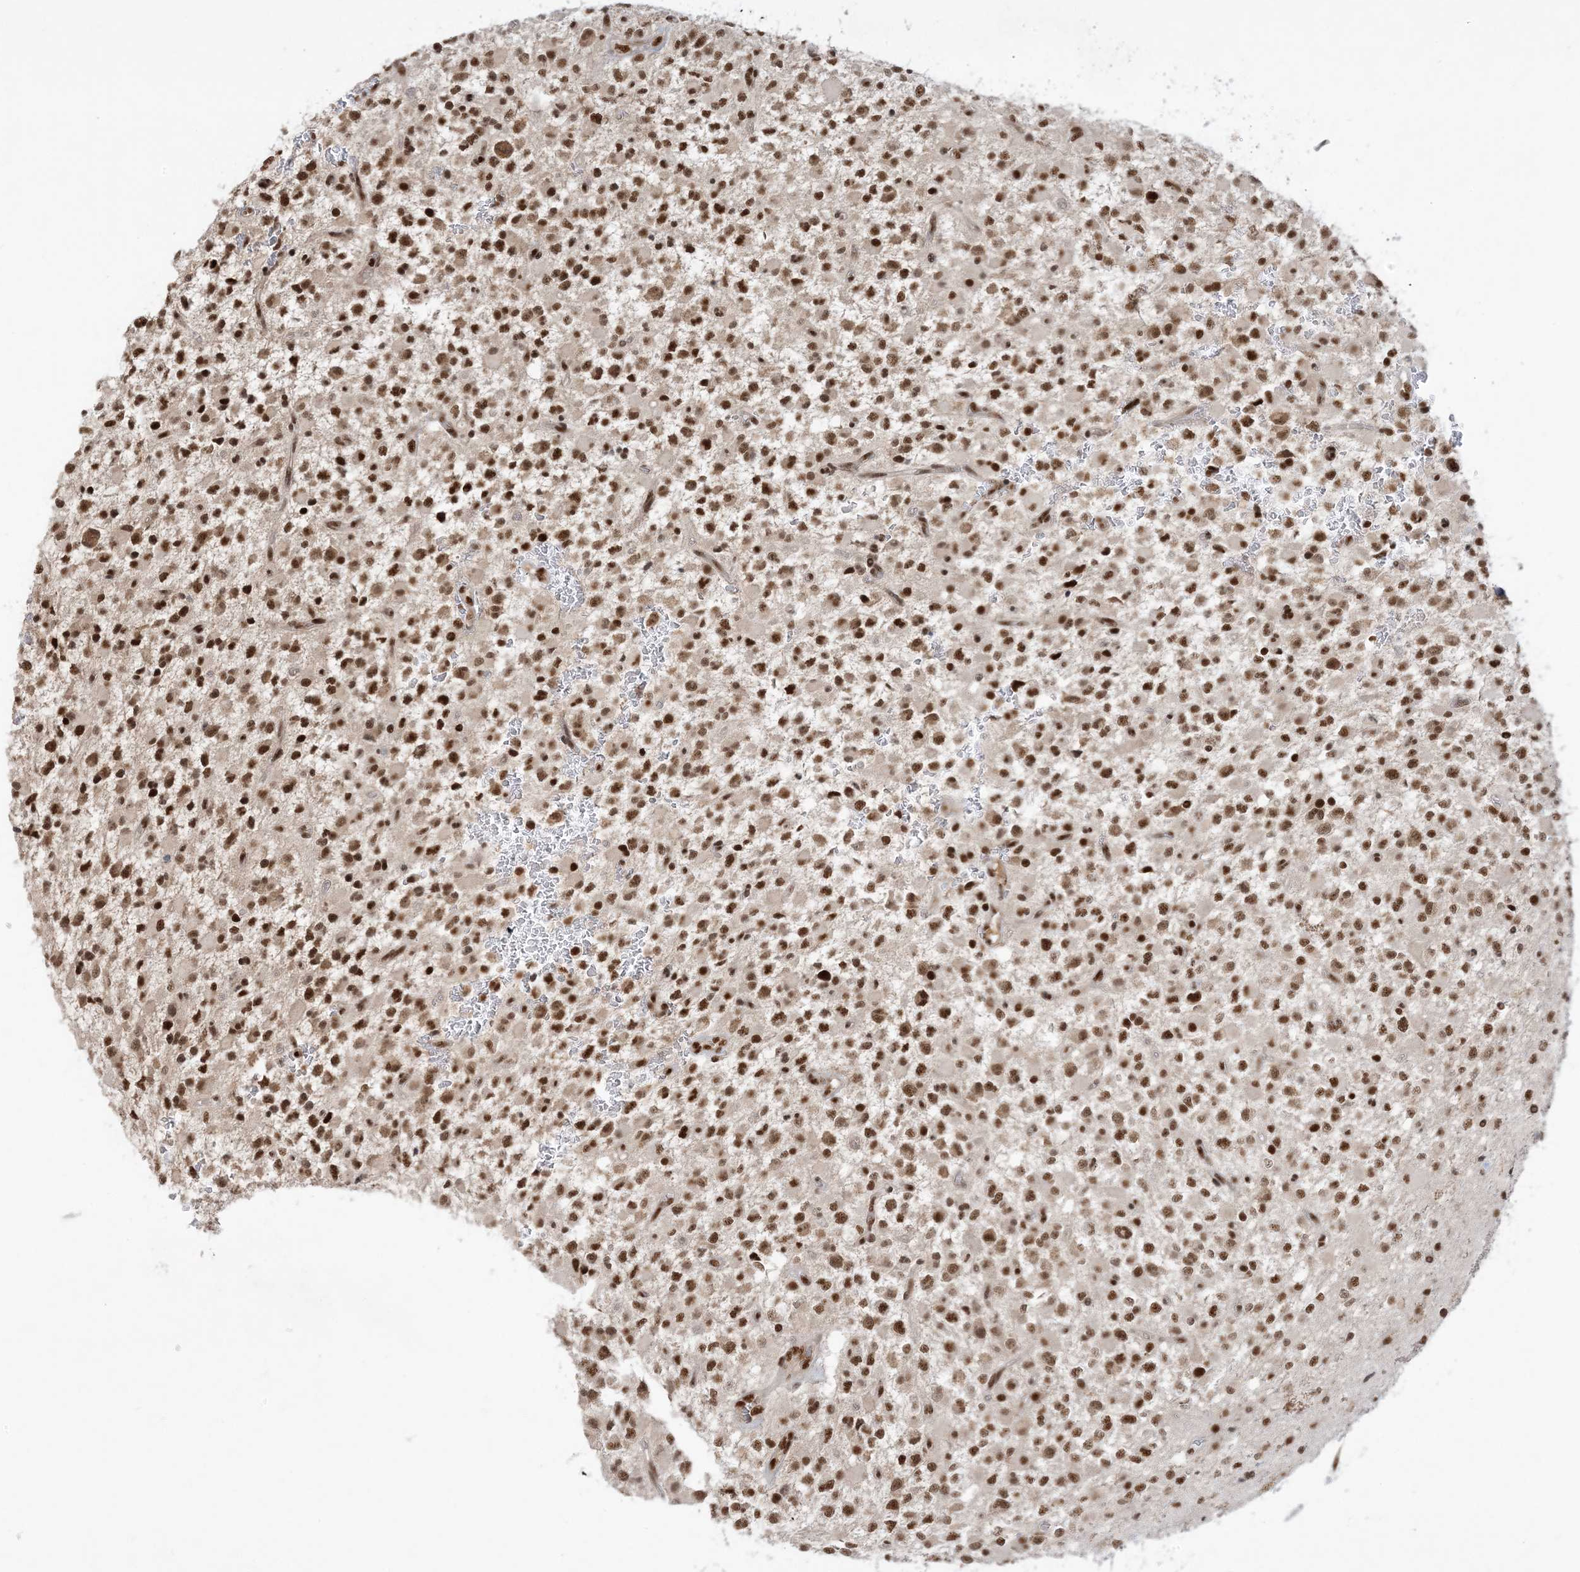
{"staining": {"intensity": "strong", "quantity": ">75%", "location": "nuclear"}, "tissue": "glioma", "cell_type": "Tumor cells", "image_type": "cancer", "snomed": [{"axis": "morphology", "description": "Glioma, malignant, High grade"}, {"axis": "topography", "description": "Brain"}], "caption": "An immunohistochemistry (IHC) micrograph of tumor tissue is shown. Protein staining in brown shows strong nuclear positivity in high-grade glioma (malignant) within tumor cells.", "gene": "PPIL2", "patient": {"sex": "male", "age": 34}}